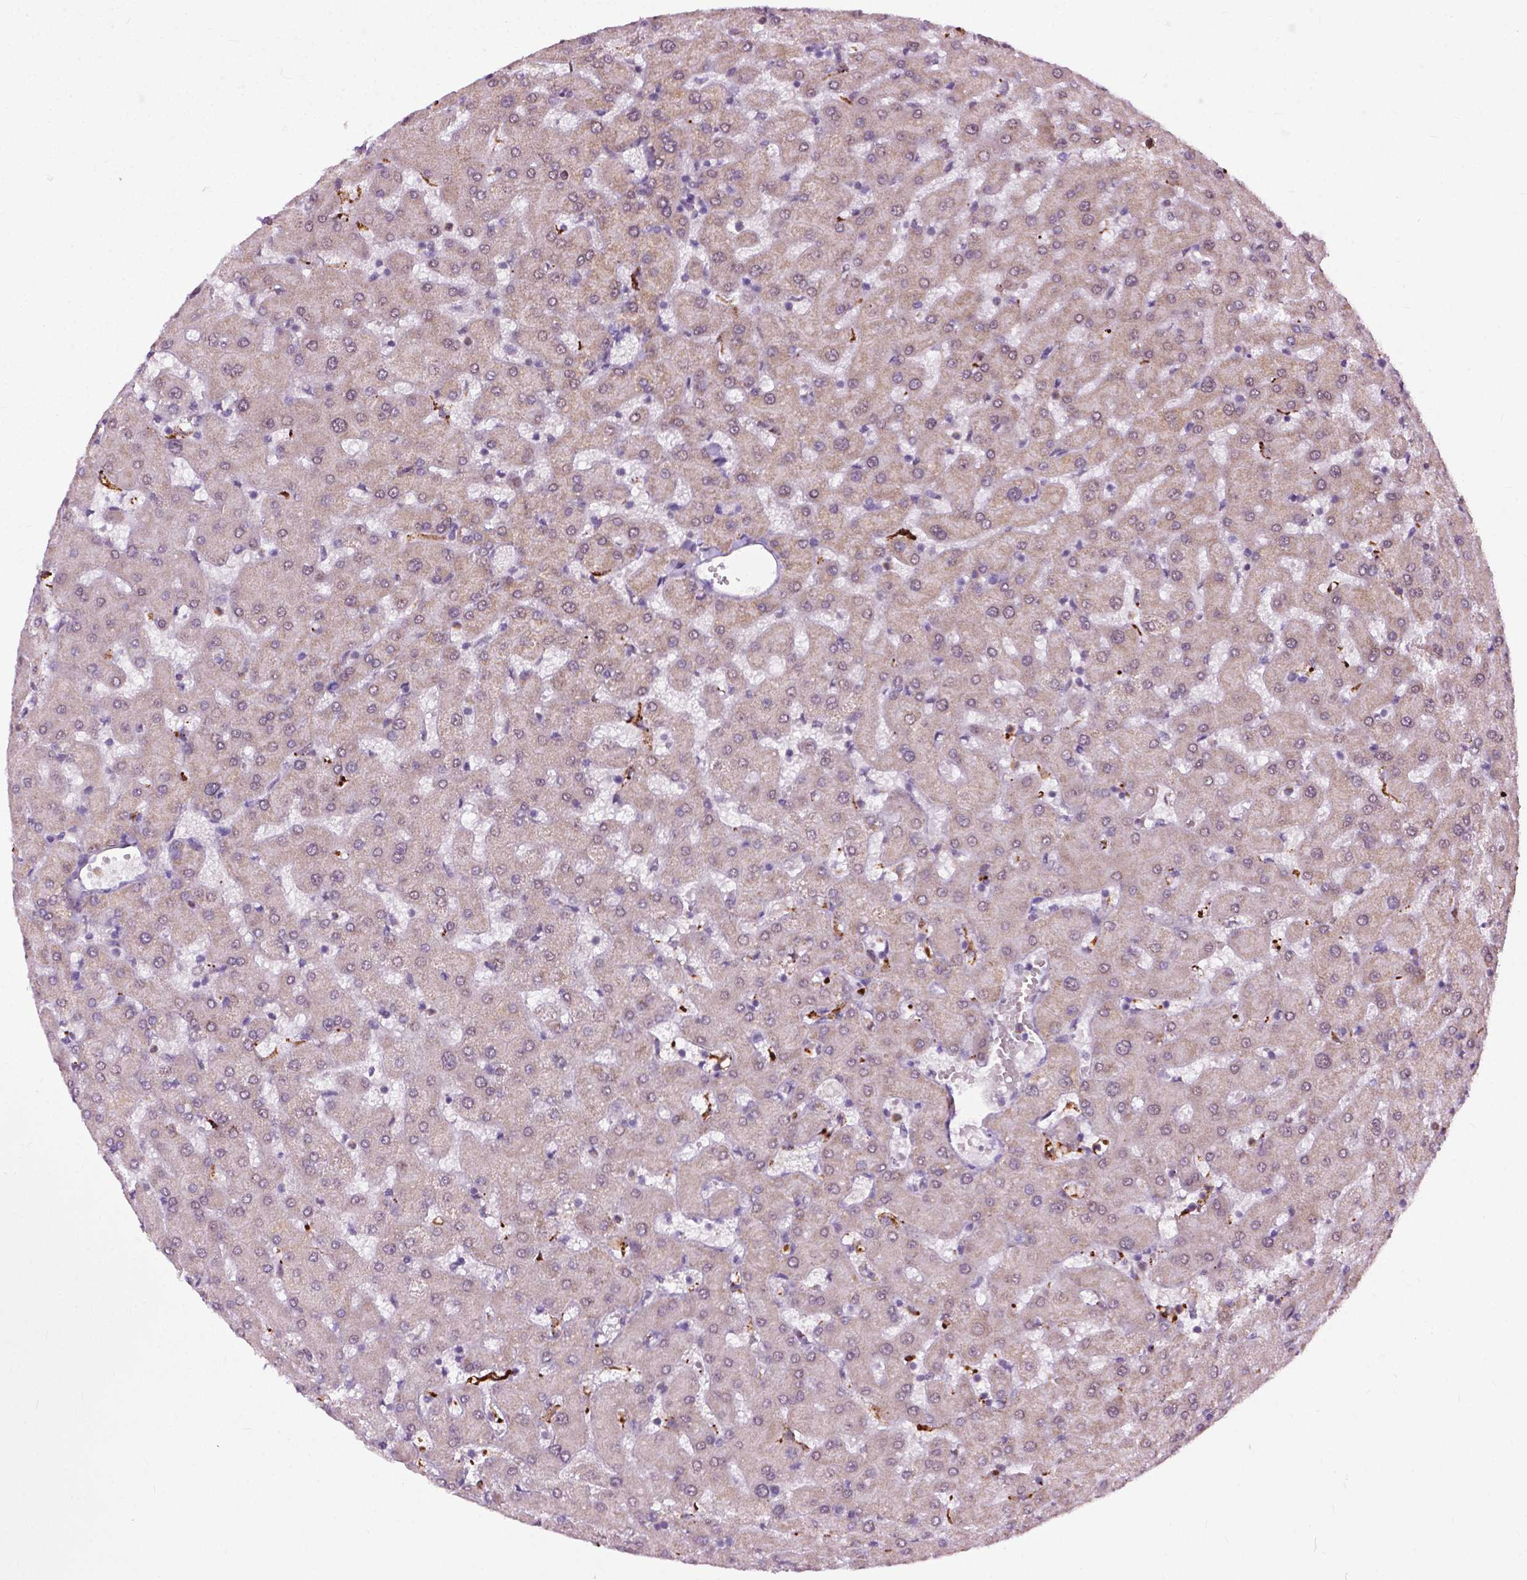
{"staining": {"intensity": "negative", "quantity": "none", "location": "none"}, "tissue": "liver", "cell_type": "Cholangiocytes", "image_type": "normal", "snomed": [{"axis": "morphology", "description": "Normal tissue, NOS"}, {"axis": "topography", "description": "Liver"}], "caption": "Immunohistochemical staining of normal human liver demonstrates no significant positivity in cholangiocytes.", "gene": "TTC9B", "patient": {"sex": "female", "age": 63}}